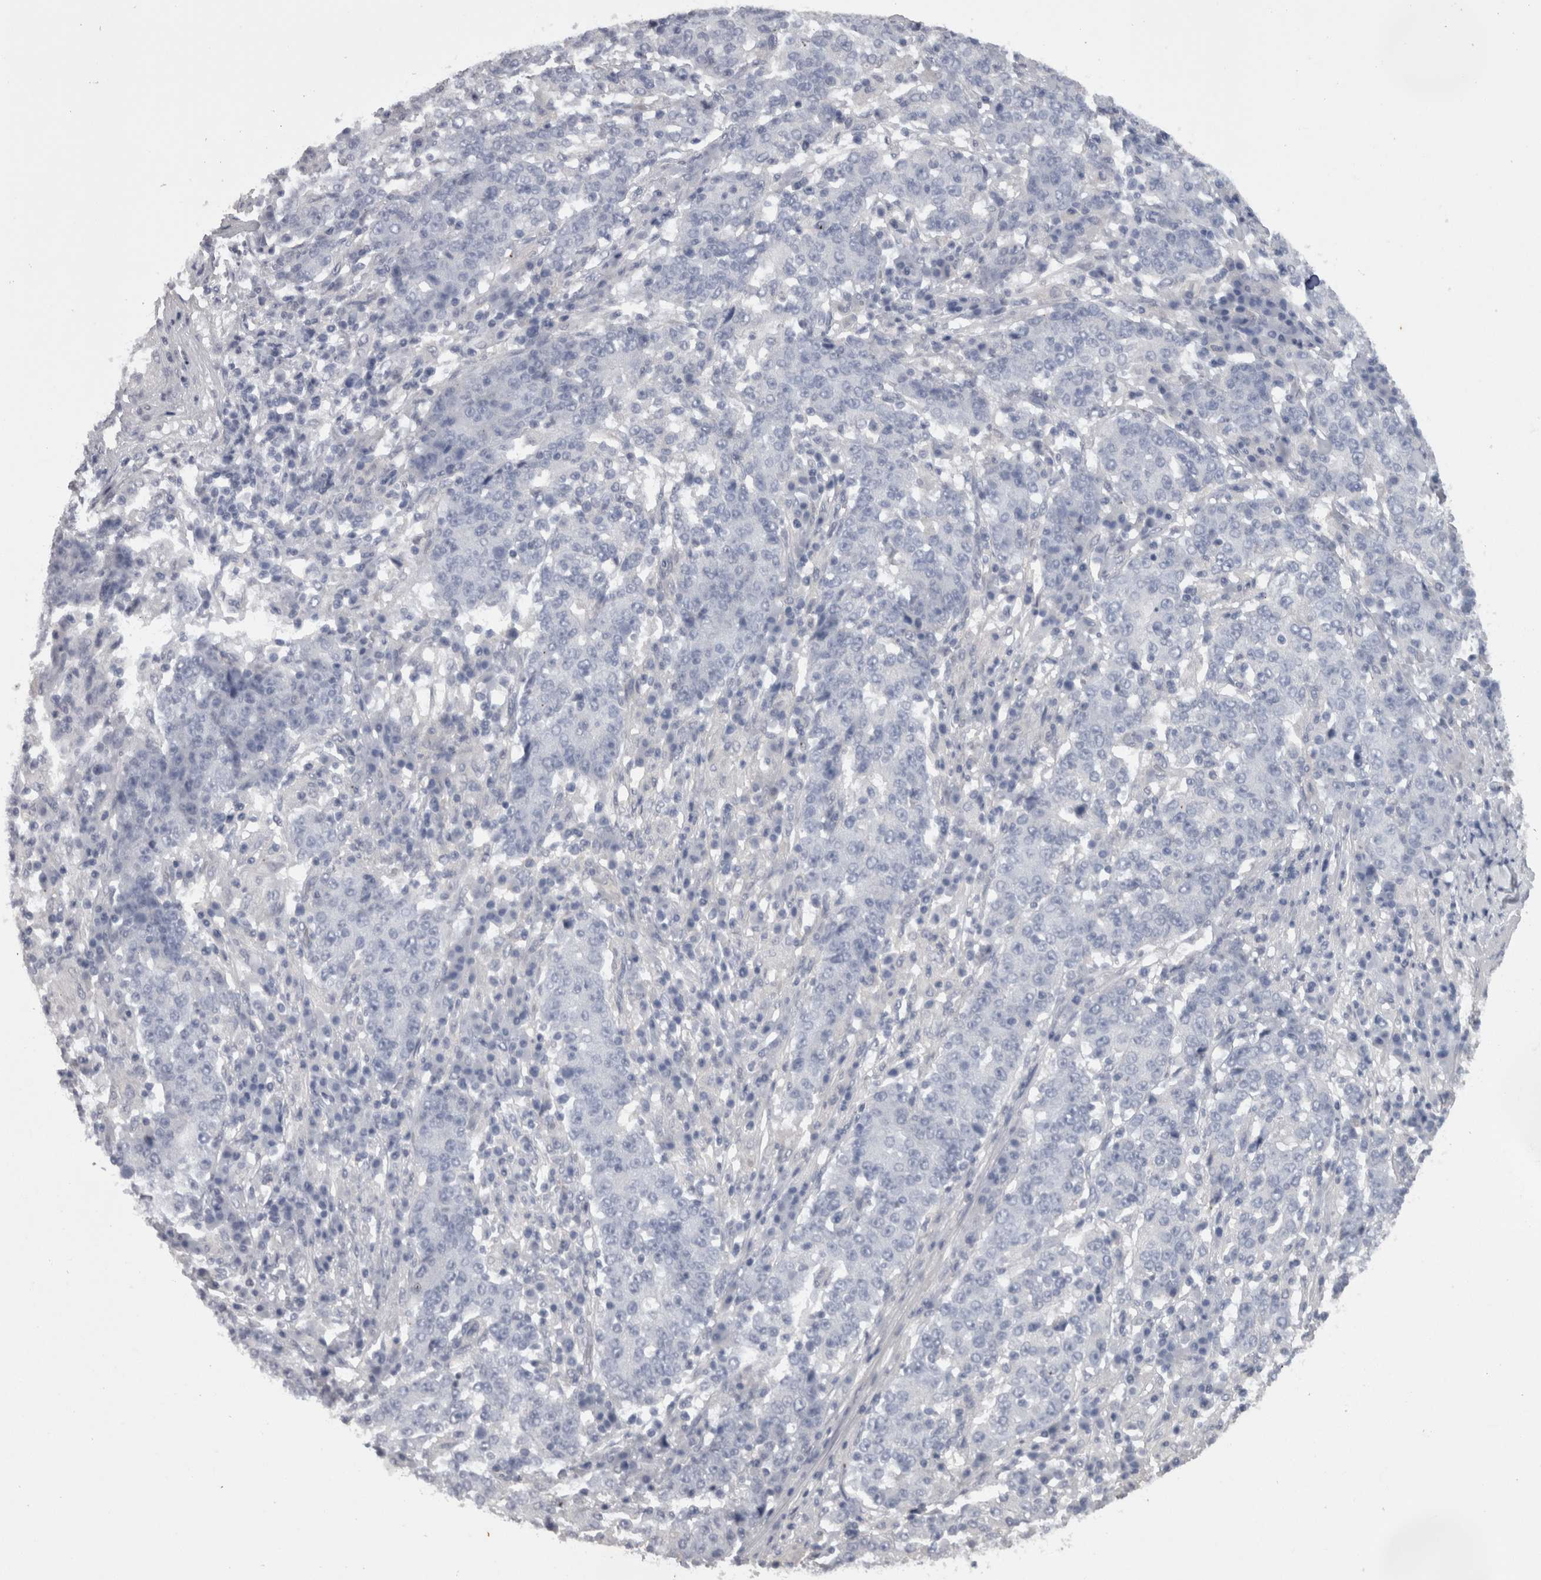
{"staining": {"intensity": "negative", "quantity": "none", "location": "none"}, "tissue": "stomach cancer", "cell_type": "Tumor cells", "image_type": "cancer", "snomed": [{"axis": "morphology", "description": "Adenocarcinoma, NOS"}, {"axis": "topography", "description": "Stomach"}], "caption": "Tumor cells show no significant protein staining in stomach cancer (adenocarcinoma).", "gene": "CAMK2D", "patient": {"sex": "male", "age": 59}}